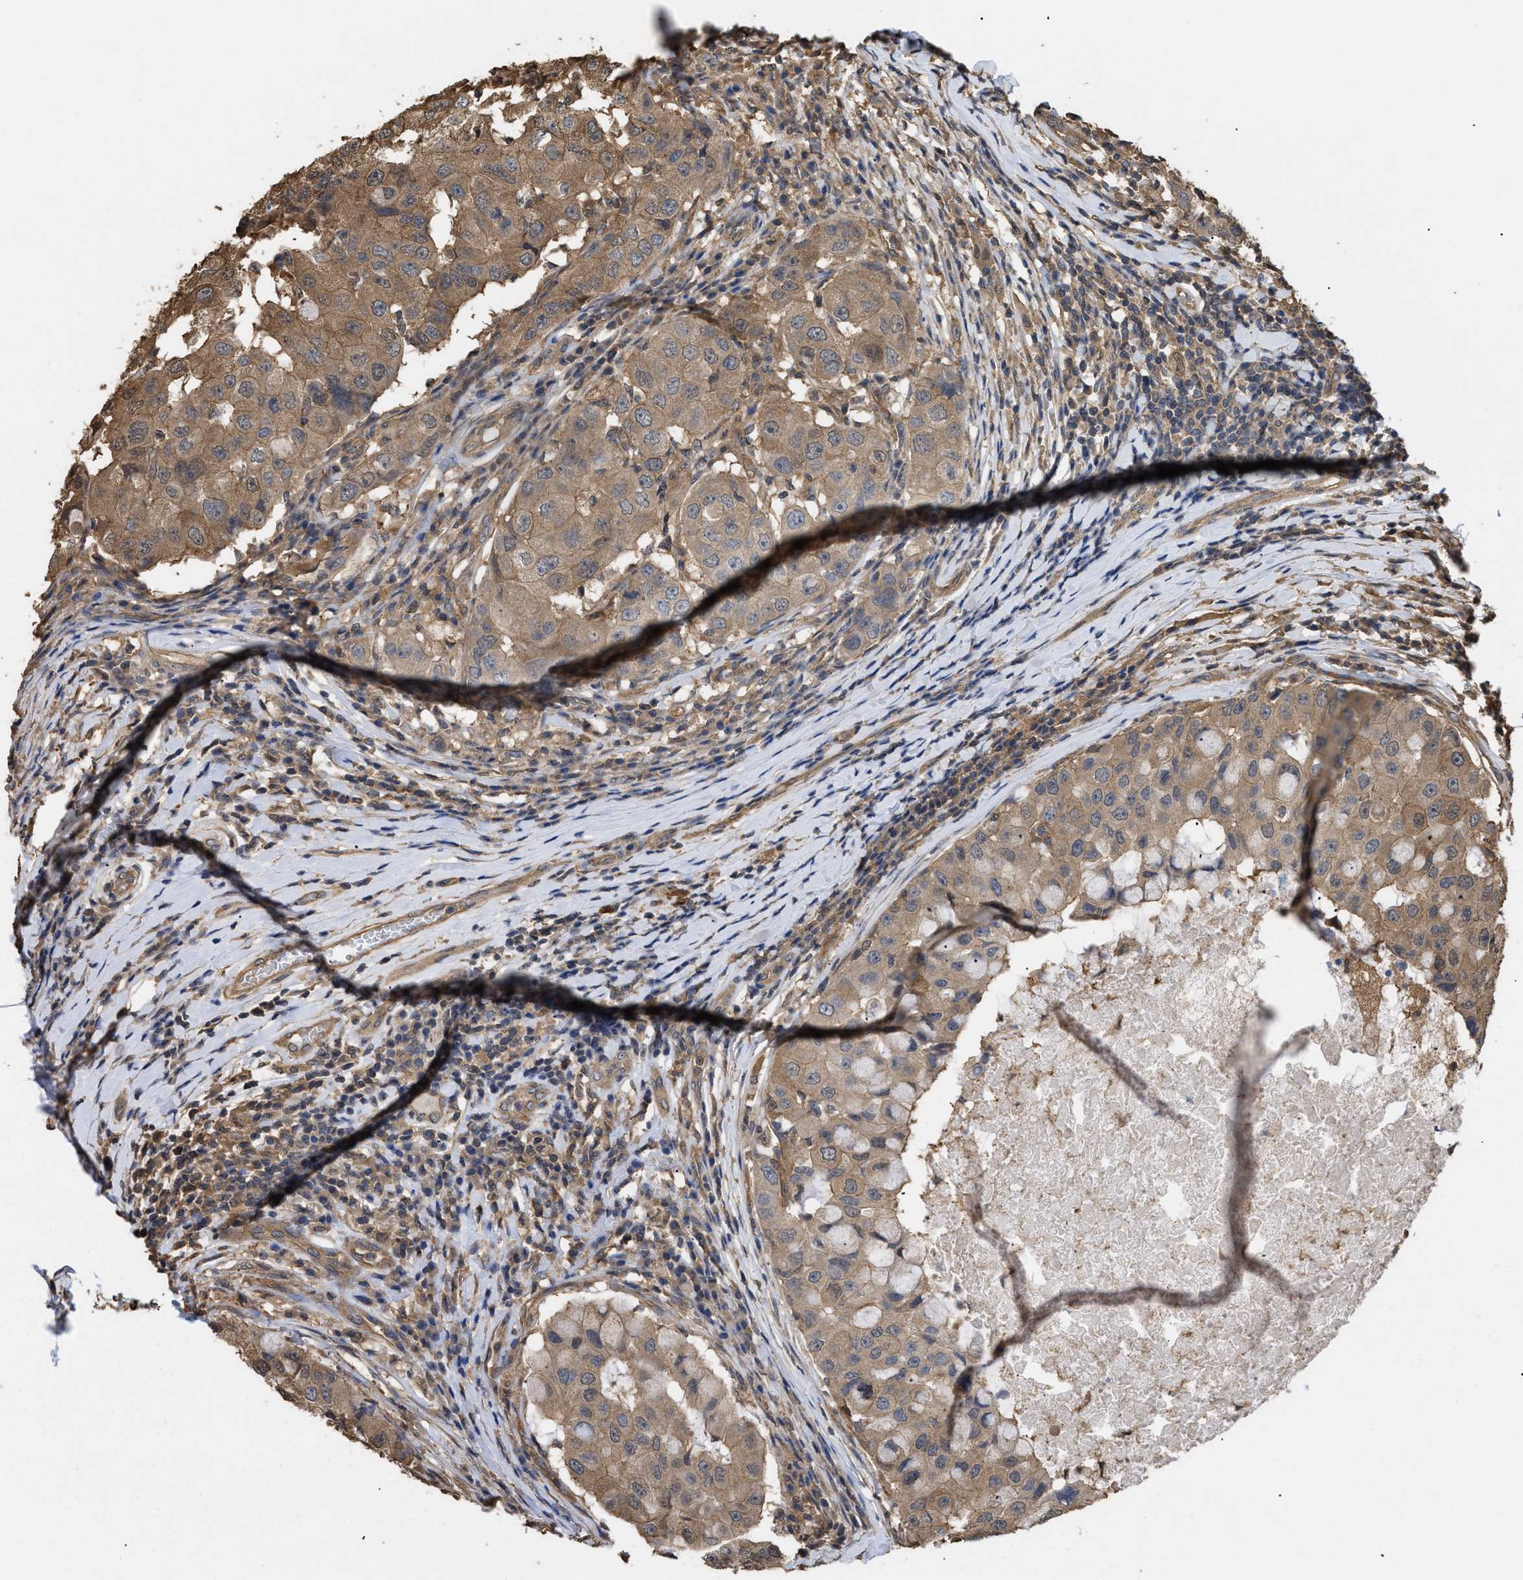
{"staining": {"intensity": "moderate", "quantity": ">75%", "location": "cytoplasmic/membranous"}, "tissue": "breast cancer", "cell_type": "Tumor cells", "image_type": "cancer", "snomed": [{"axis": "morphology", "description": "Duct carcinoma"}, {"axis": "topography", "description": "Breast"}], "caption": "Breast cancer tissue exhibits moderate cytoplasmic/membranous positivity in about >75% of tumor cells, visualized by immunohistochemistry.", "gene": "CALM1", "patient": {"sex": "female", "age": 27}}